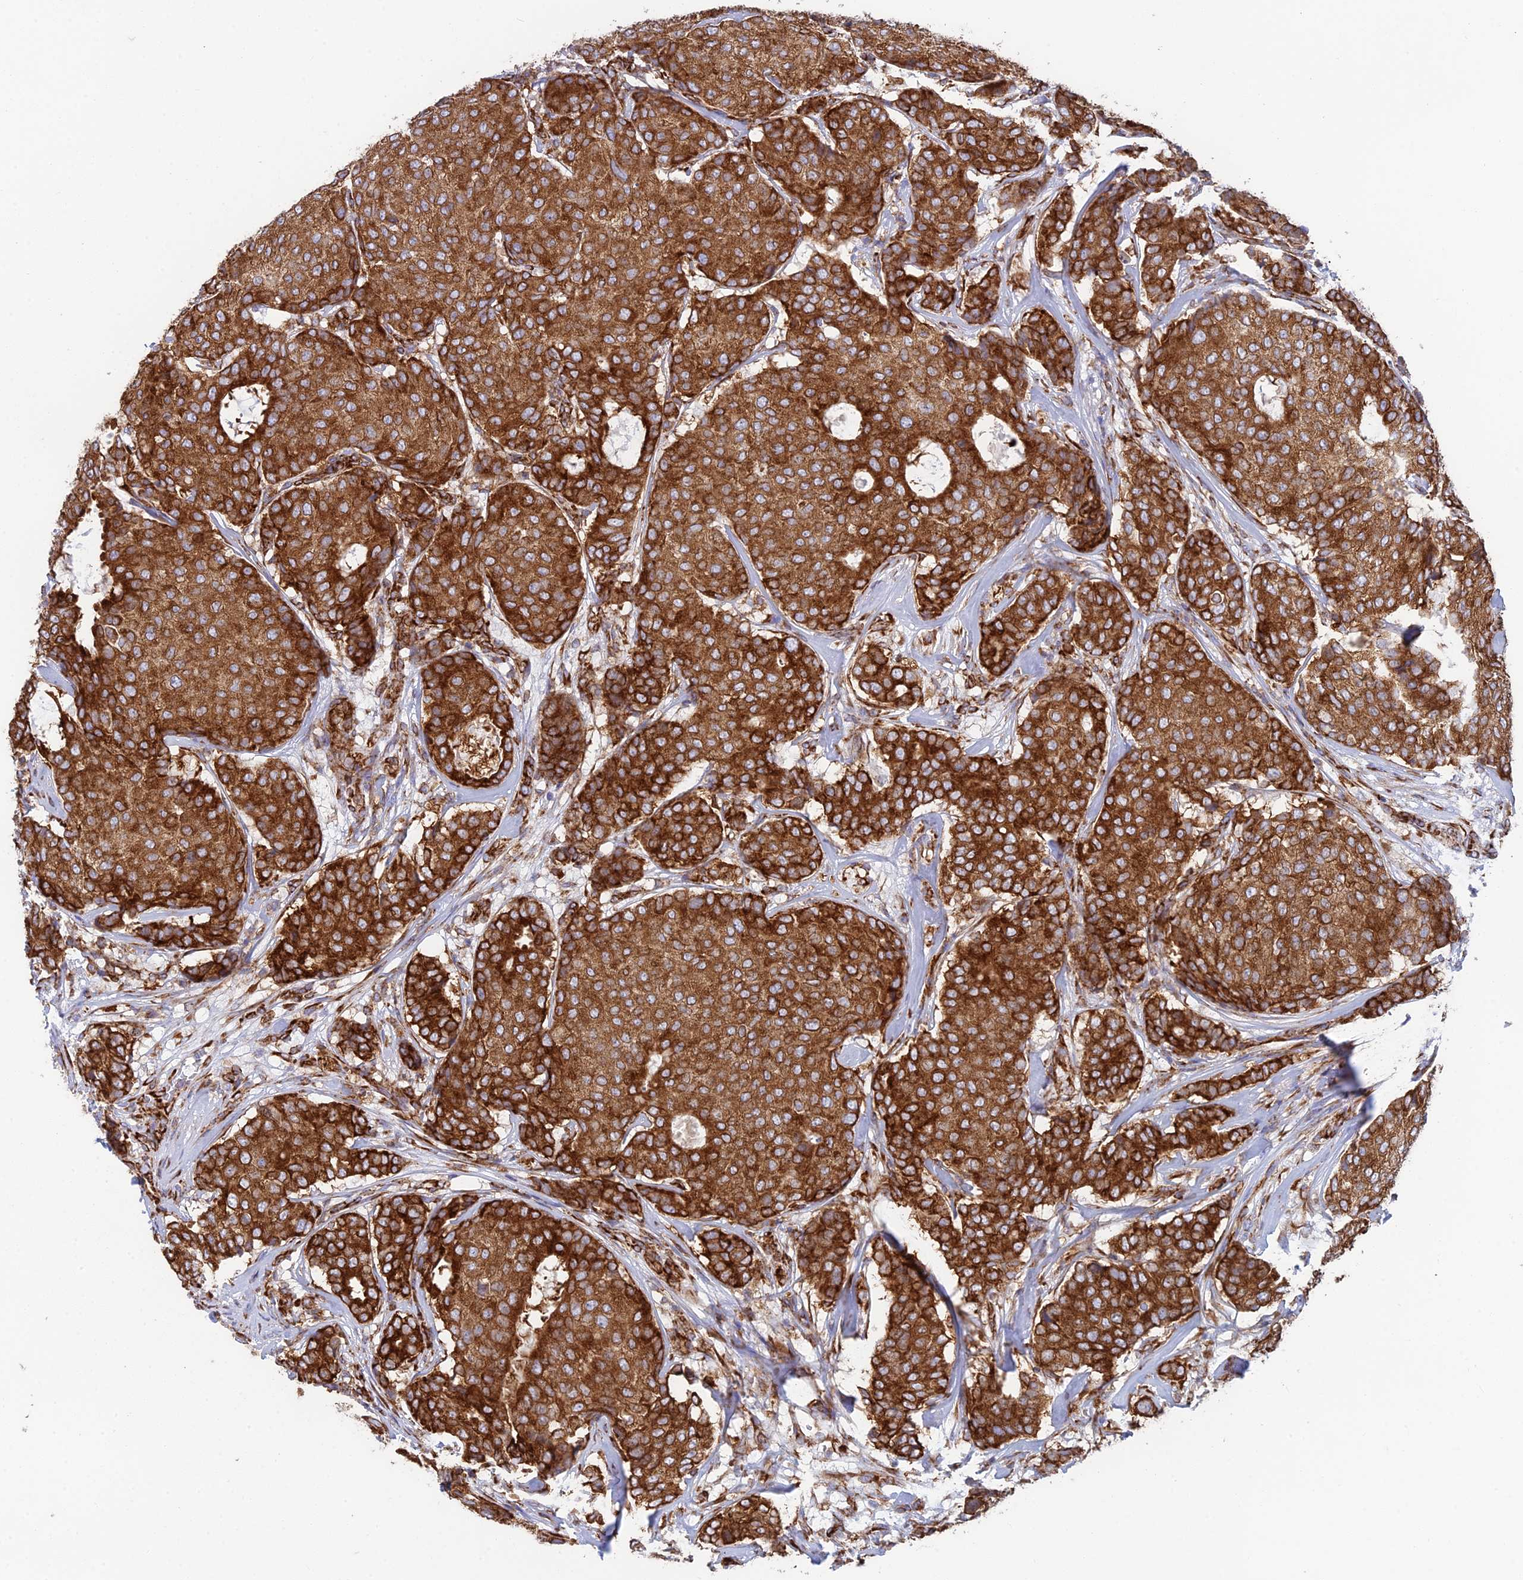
{"staining": {"intensity": "strong", "quantity": ">75%", "location": "cytoplasmic/membranous"}, "tissue": "breast cancer", "cell_type": "Tumor cells", "image_type": "cancer", "snomed": [{"axis": "morphology", "description": "Duct carcinoma"}, {"axis": "topography", "description": "Breast"}], "caption": "Human breast cancer (invasive ductal carcinoma) stained for a protein (brown) shows strong cytoplasmic/membranous positive positivity in approximately >75% of tumor cells.", "gene": "CCDC69", "patient": {"sex": "female", "age": 75}}